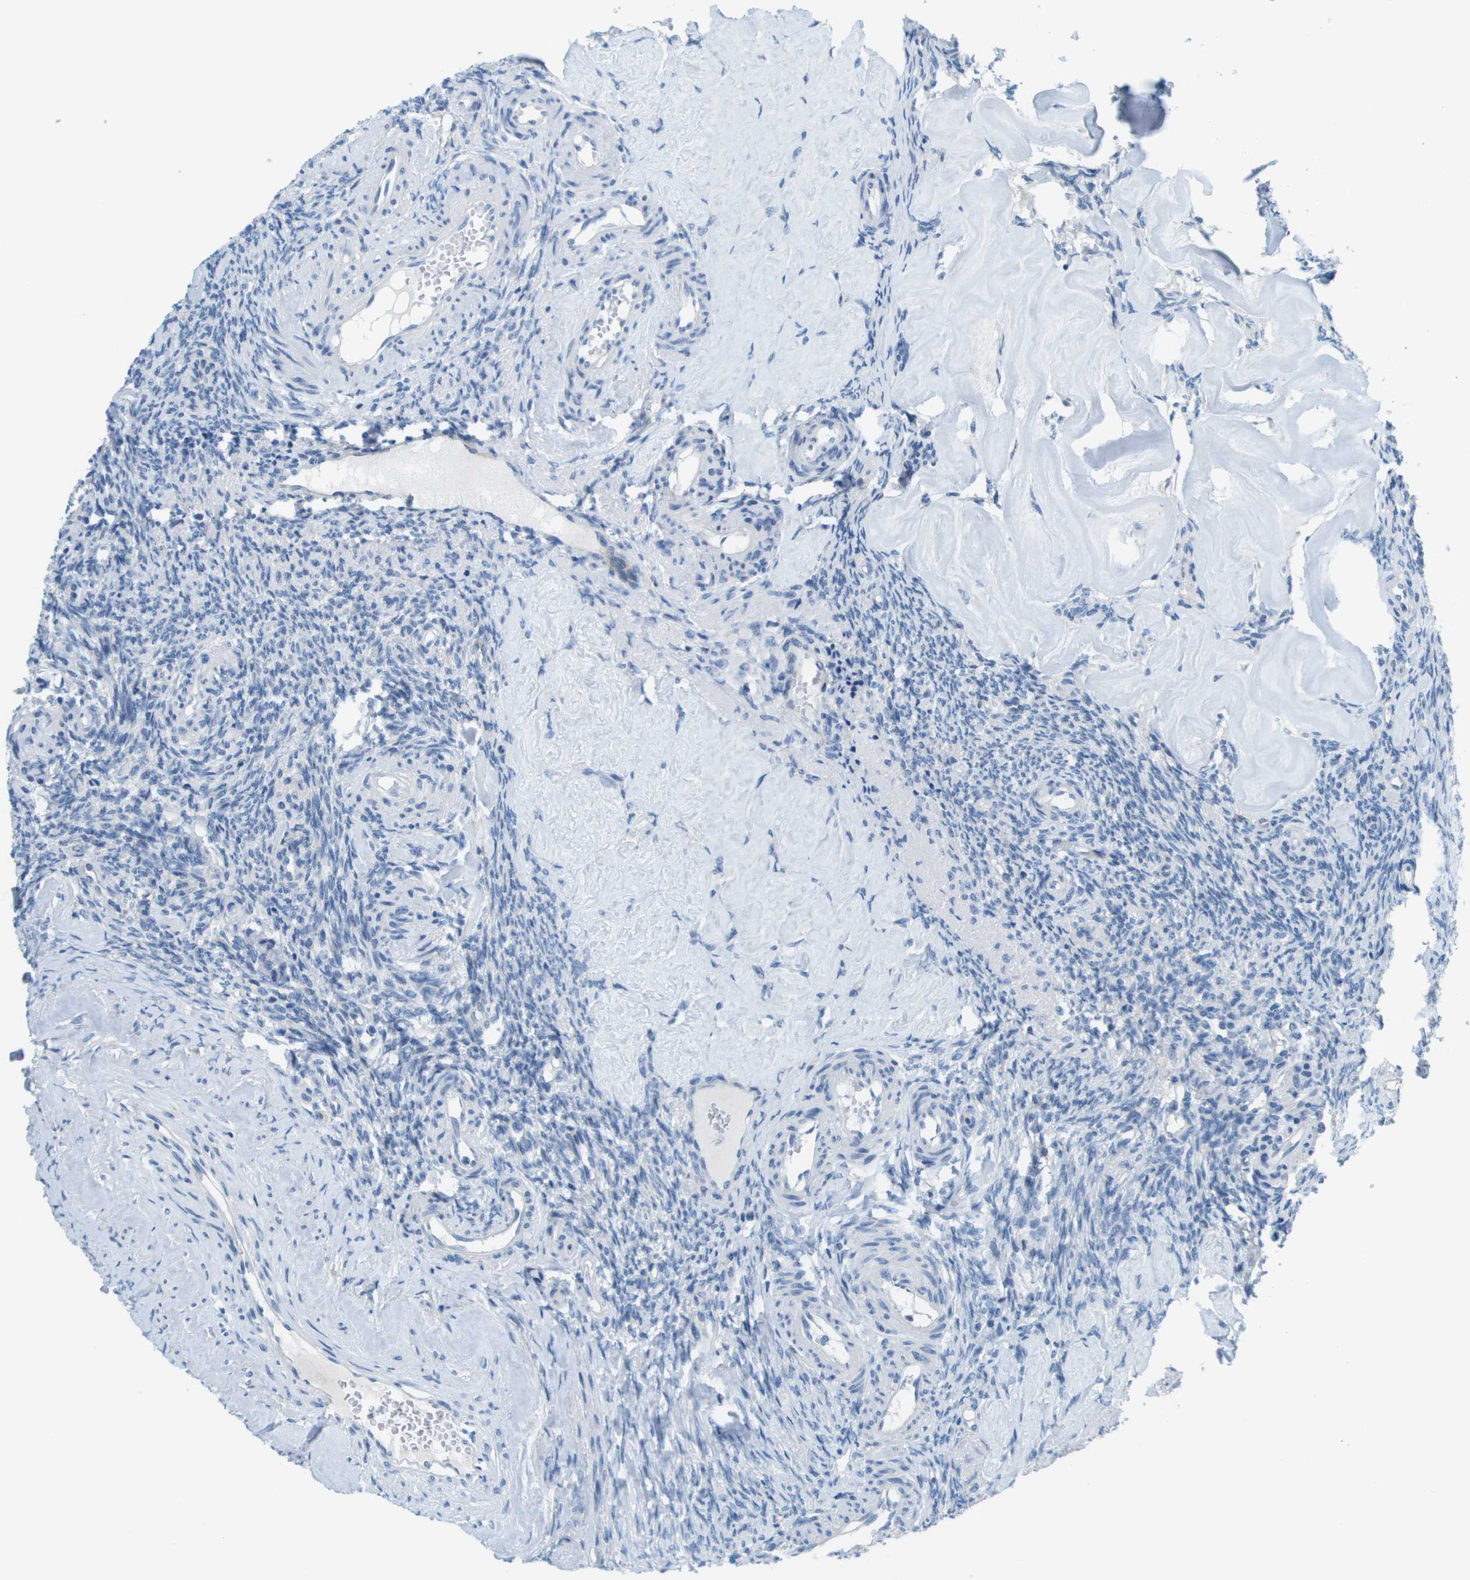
{"staining": {"intensity": "negative", "quantity": "none", "location": "none"}, "tissue": "ovary", "cell_type": "Ovarian stroma cells", "image_type": "normal", "snomed": [{"axis": "morphology", "description": "Normal tissue, NOS"}, {"axis": "topography", "description": "Ovary"}], "caption": "Immunohistochemistry (IHC) histopathology image of normal ovary: human ovary stained with DAB (3,3'-diaminobenzidine) displays no significant protein staining in ovarian stroma cells. (DAB IHC with hematoxylin counter stain).", "gene": "SDC1", "patient": {"sex": "female", "age": 41}}